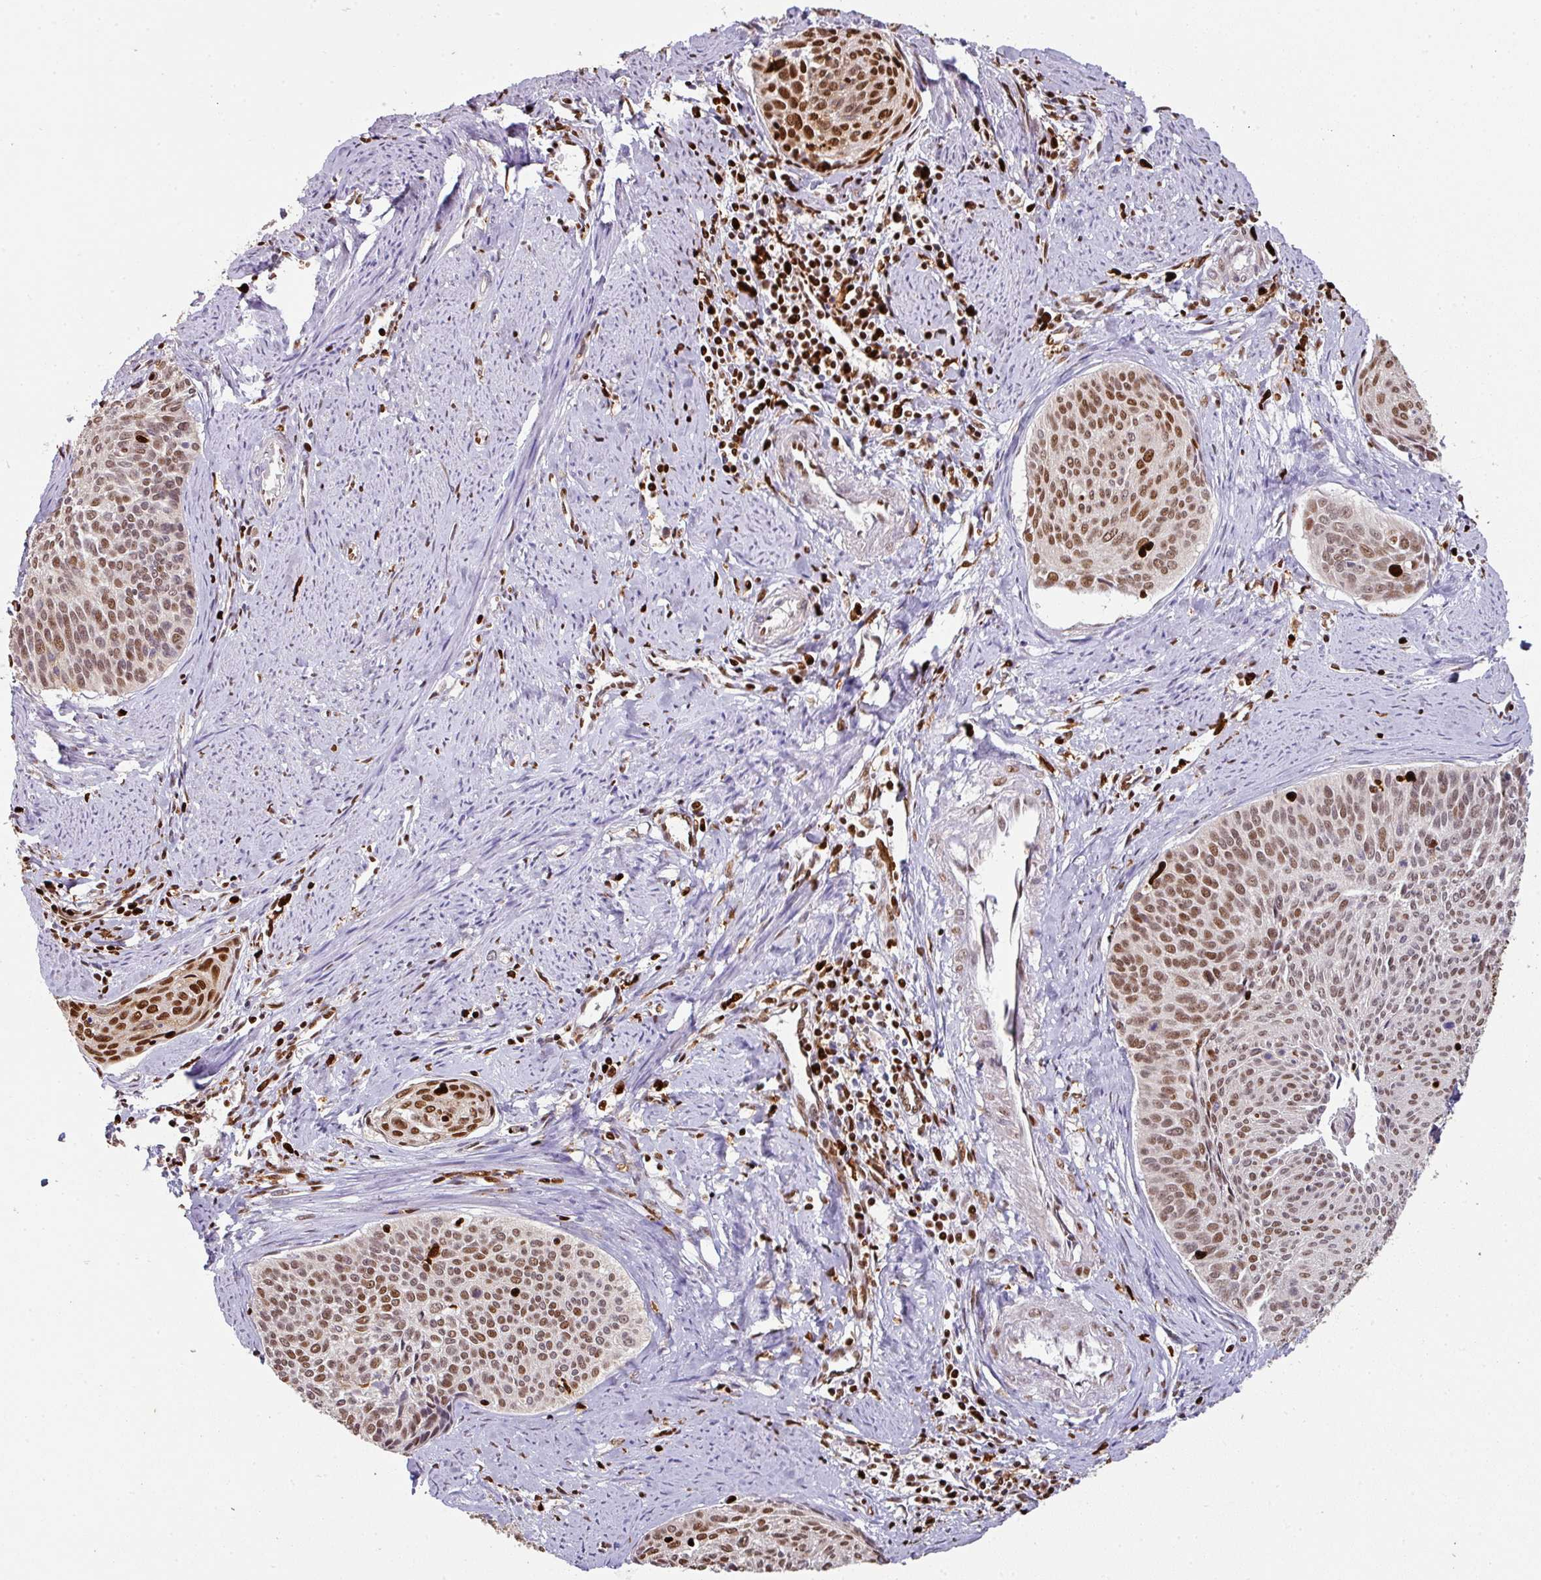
{"staining": {"intensity": "moderate", "quantity": ">75%", "location": "nuclear"}, "tissue": "cervical cancer", "cell_type": "Tumor cells", "image_type": "cancer", "snomed": [{"axis": "morphology", "description": "Squamous cell carcinoma, NOS"}, {"axis": "topography", "description": "Cervix"}], "caption": "Moderate nuclear positivity is seen in approximately >75% of tumor cells in cervical cancer (squamous cell carcinoma). Nuclei are stained in blue.", "gene": "SAMHD1", "patient": {"sex": "female", "age": 55}}